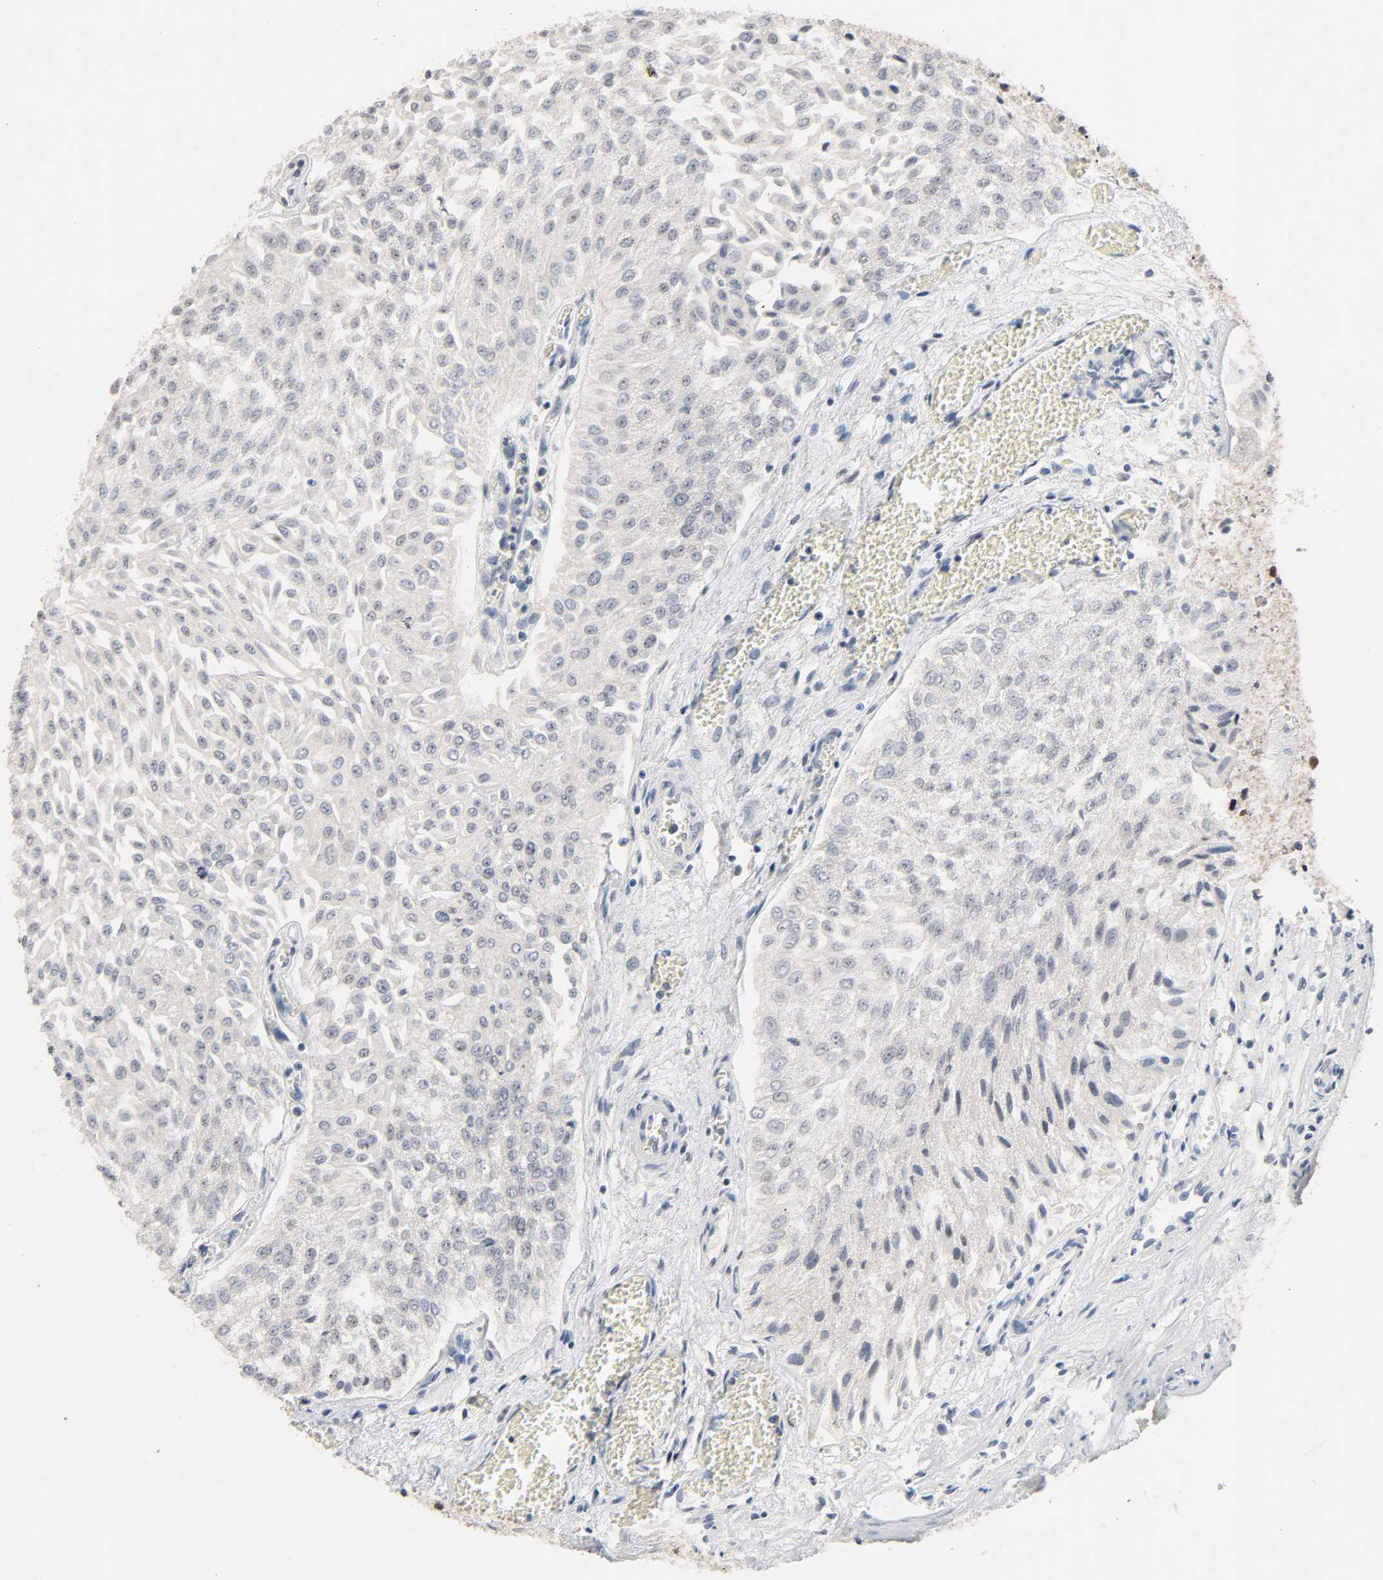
{"staining": {"intensity": "negative", "quantity": "none", "location": "none"}, "tissue": "urothelial cancer", "cell_type": "Tumor cells", "image_type": "cancer", "snomed": [{"axis": "morphology", "description": "Urothelial carcinoma, Low grade"}, {"axis": "topography", "description": "Urinary bladder"}], "caption": "Immunohistochemistry histopathology image of neoplastic tissue: human urothelial carcinoma (low-grade) stained with DAB shows no significant protein positivity in tumor cells. (DAB (3,3'-diaminobenzidine) IHC visualized using brightfield microscopy, high magnification).", "gene": "MAPKAPK5", "patient": {"sex": "male", "age": 86}}